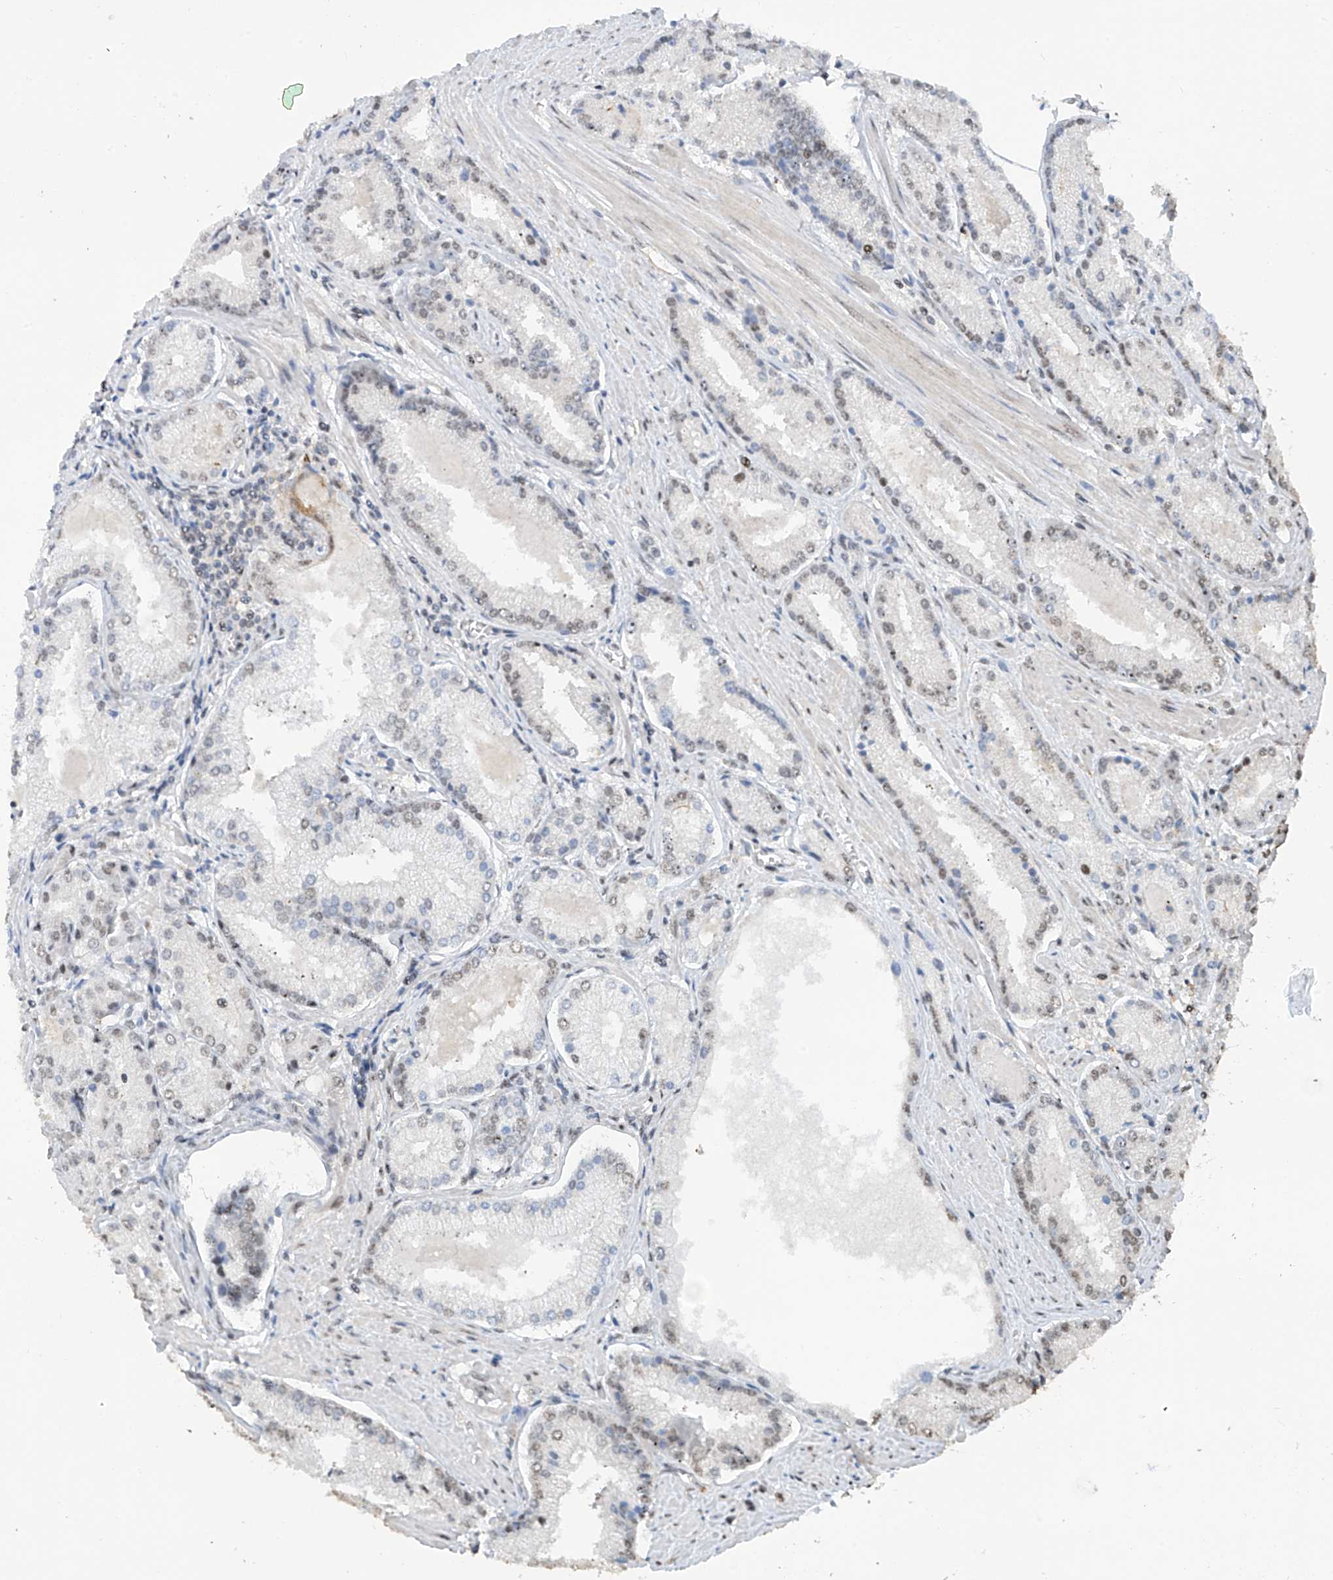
{"staining": {"intensity": "weak", "quantity": "<25%", "location": "nuclear"}, "tissue": "prostate cancer", "cell_type": "Tumor cells", "image_type": "cancer", "snomed": [{"axis": "morphology", "description": "Adenocarcinoma, Low grade"}, {"axis": "topography", "description": "Prostate"}], "caption": "Tumor cells show no significant protein positivity in low-grade adenocarcinoma (prostate).", "gene": "C1orf131", "patient": {"sex": "male", "age": 54}}